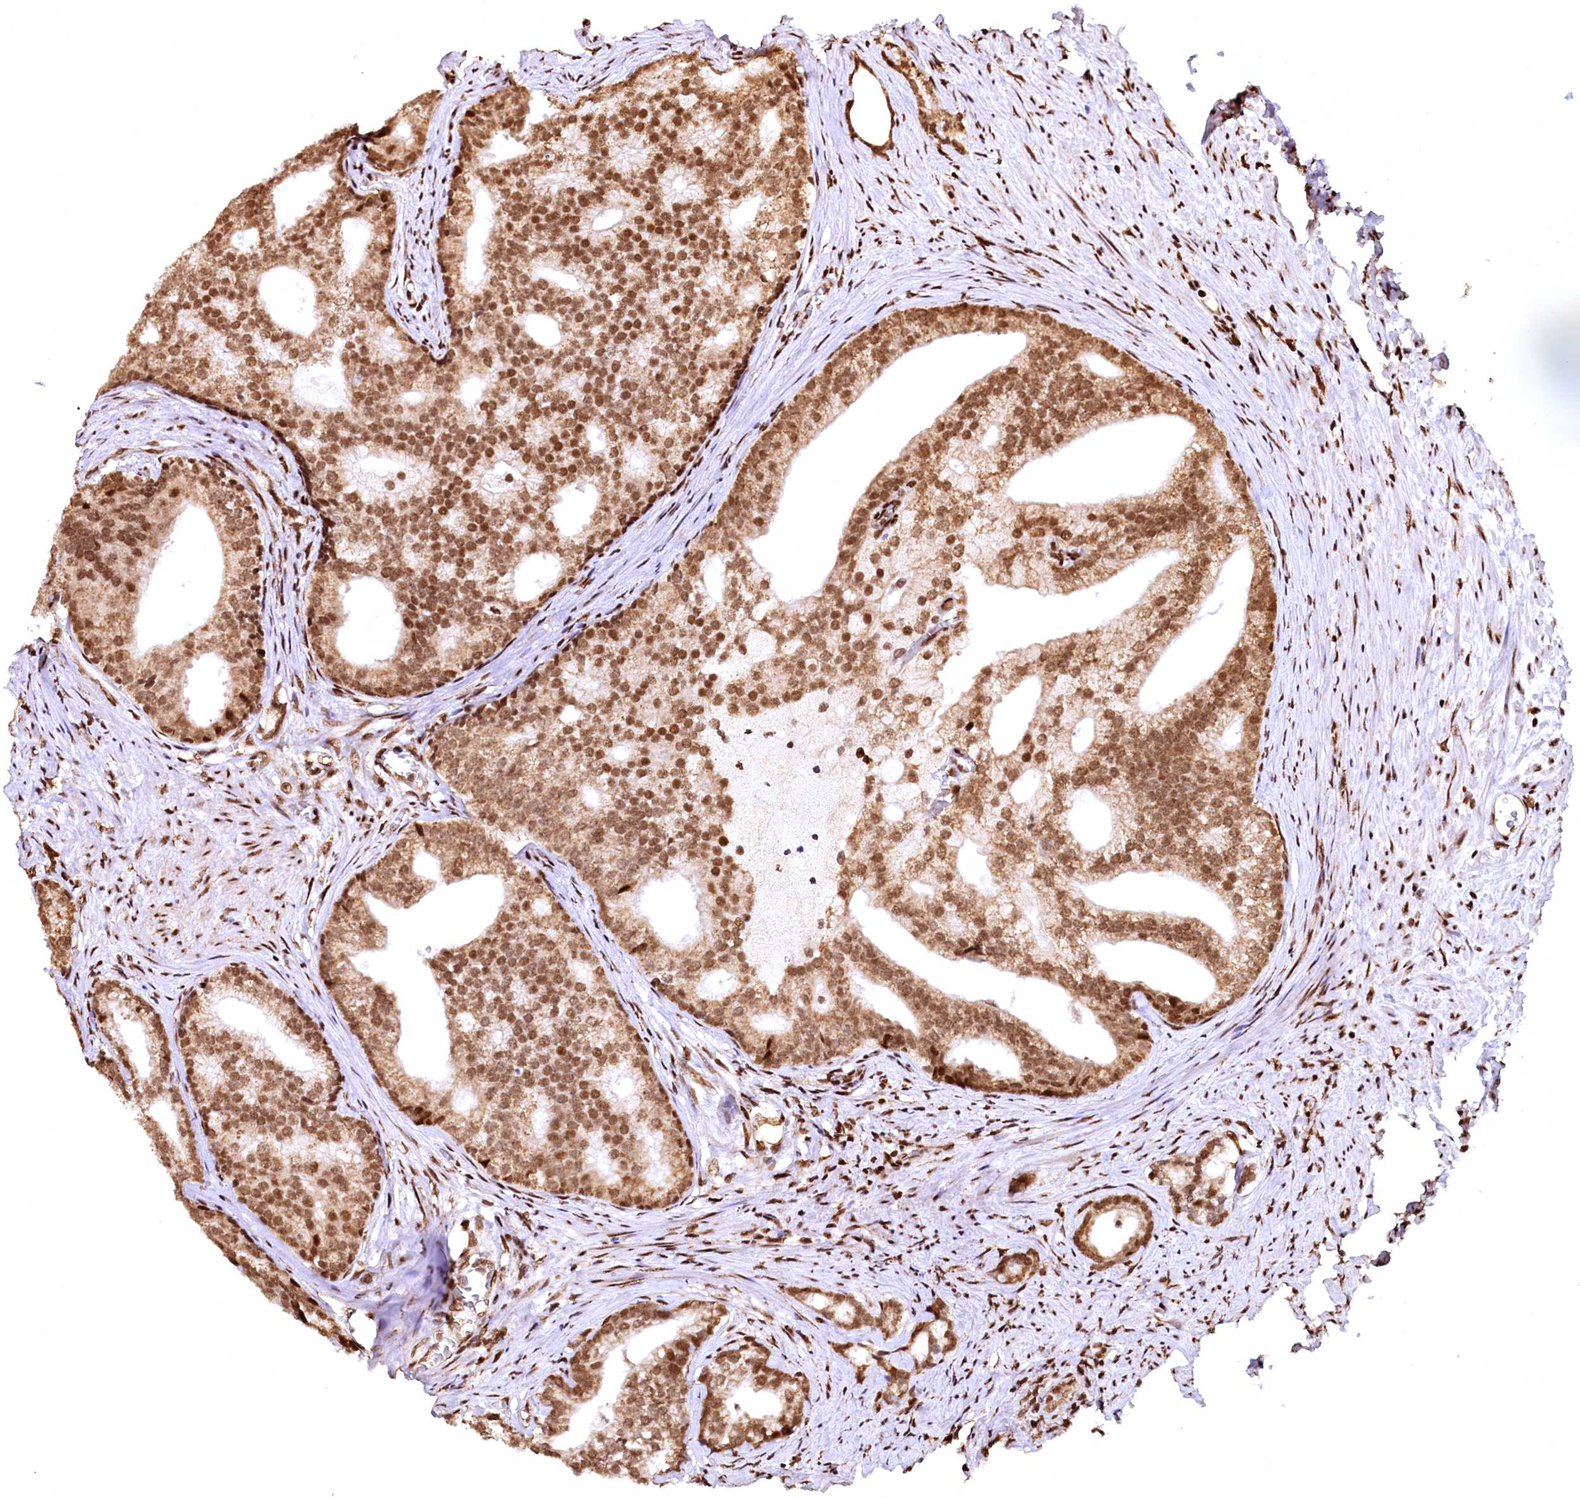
{"staining": {"intensity": "moderate", "quantity": ">75%", "location": "cytoplasmic/membranous,nuclear"}, "tissue": "prostate cancer", "cell_type": "Tumor cells", "image_type": "cancer", "snomed": [{"axis": "morphology", "description": "Adenocarcinoma, Low grade"}, {"axis": "topography", "description": "Prostate"}], "caption": "This image reveals immunohistochemistry (IHC) staining of human prostate adenocarcinoma (low-grade), with medium moderate cytoplasmic/membranous and nuclear positivity in approximately >75% of tumor cells.", "gene": "PDS5B", "patient": {"sex": "male", "age": 71}}